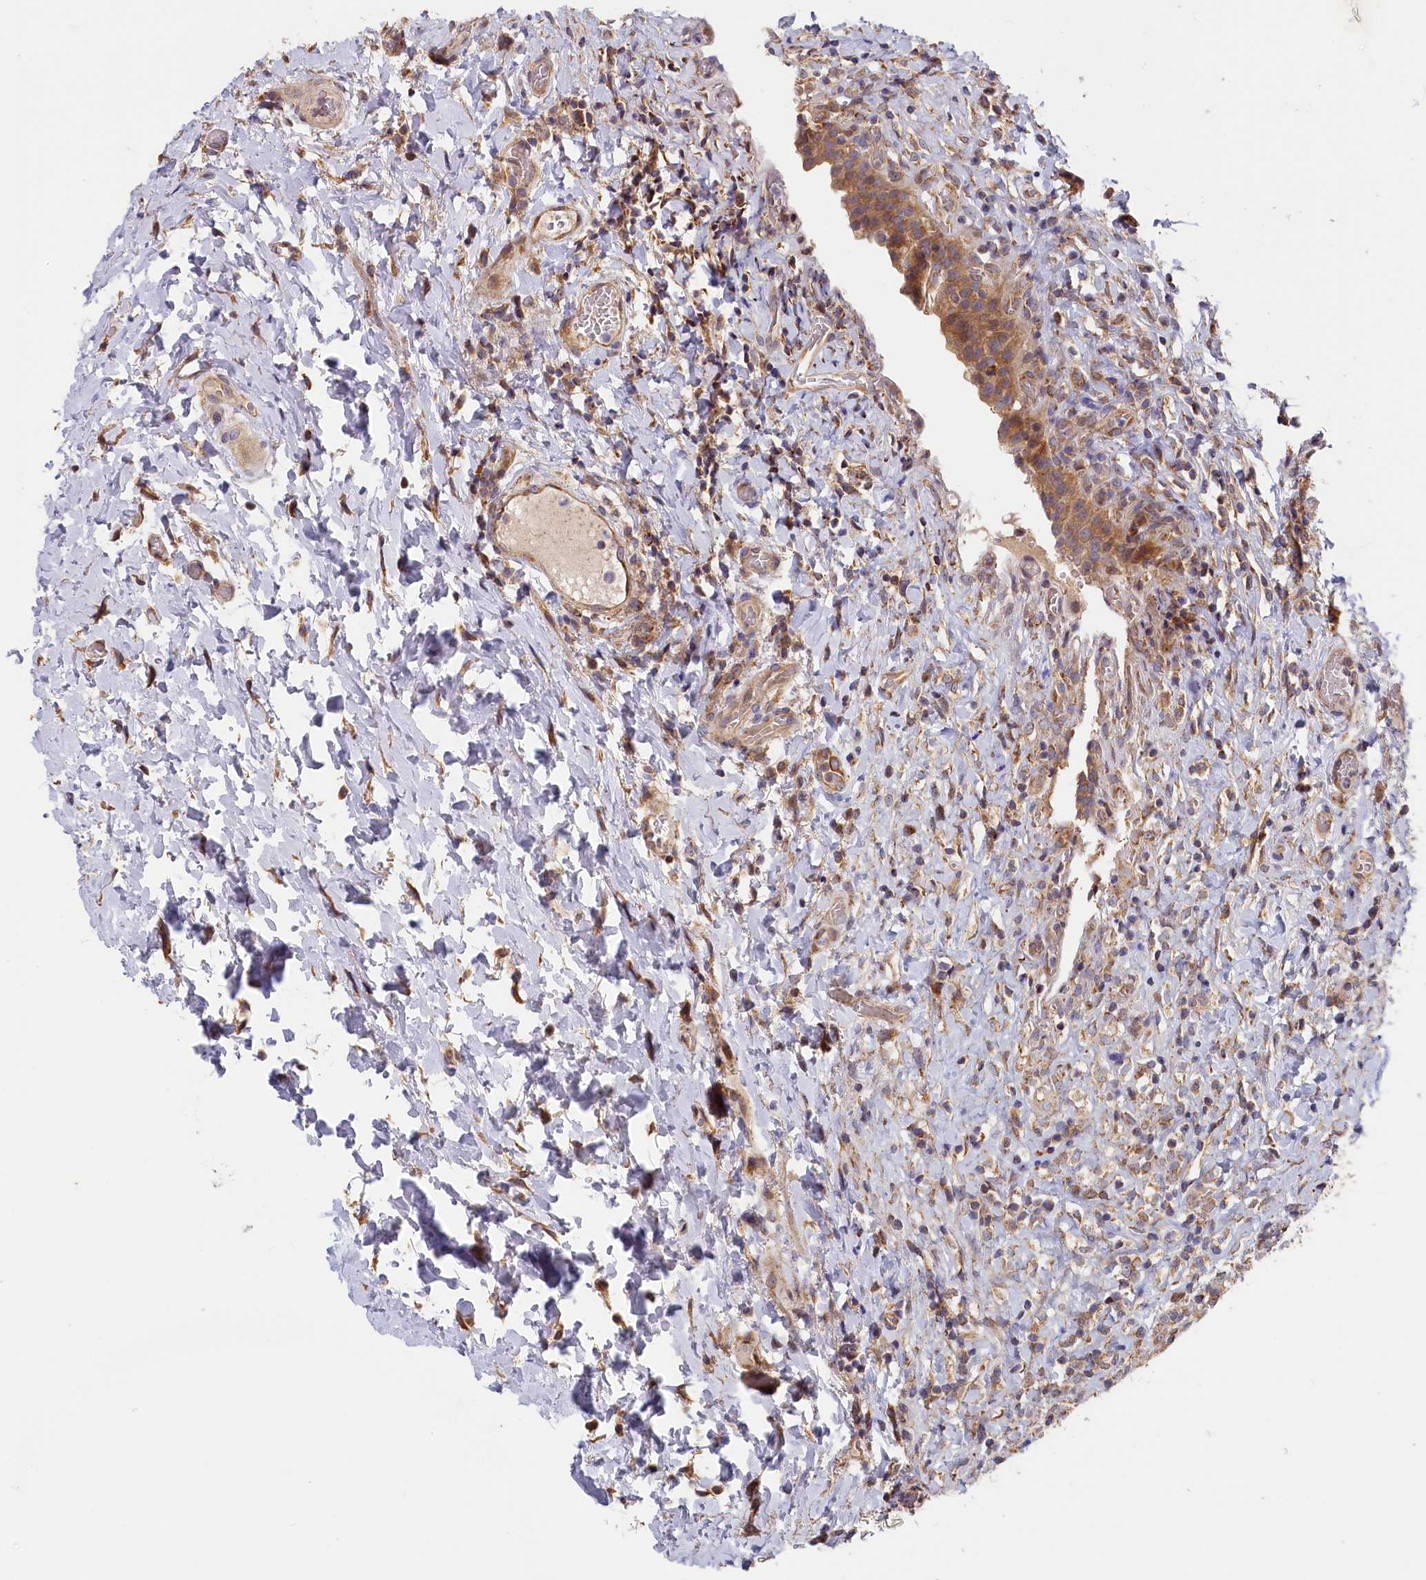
{"staining": {"intensity": "moderate", "quantity": ">75%", "location": "cytoplasmic/membranous"}, "tissue": "urinary bladder", "cell_type": "Urothelial cells", "image_type": "normal", "snomed": [{"axis": "morphology", "description": "Normal tissue, NOS"}, {"axis": "morphology", "description": "Inflammation, NOS"}, {"axis": "topography", "description": "Urinary bladder"}], "caption": "IHC staining of normal urinary bladder, which demonstrates medium levels of moderate cytoplasmic/membranous expression in approximately >75% of urothelial cells indicating moderate cytoplasmic/membranous protein staining. The staining was performed using DAB (brown) for protein detection and nuclei were counterstained in hematoxylin (blue).", "gene": "CEP44", "patient": {"sex": "male", "age": 64}}